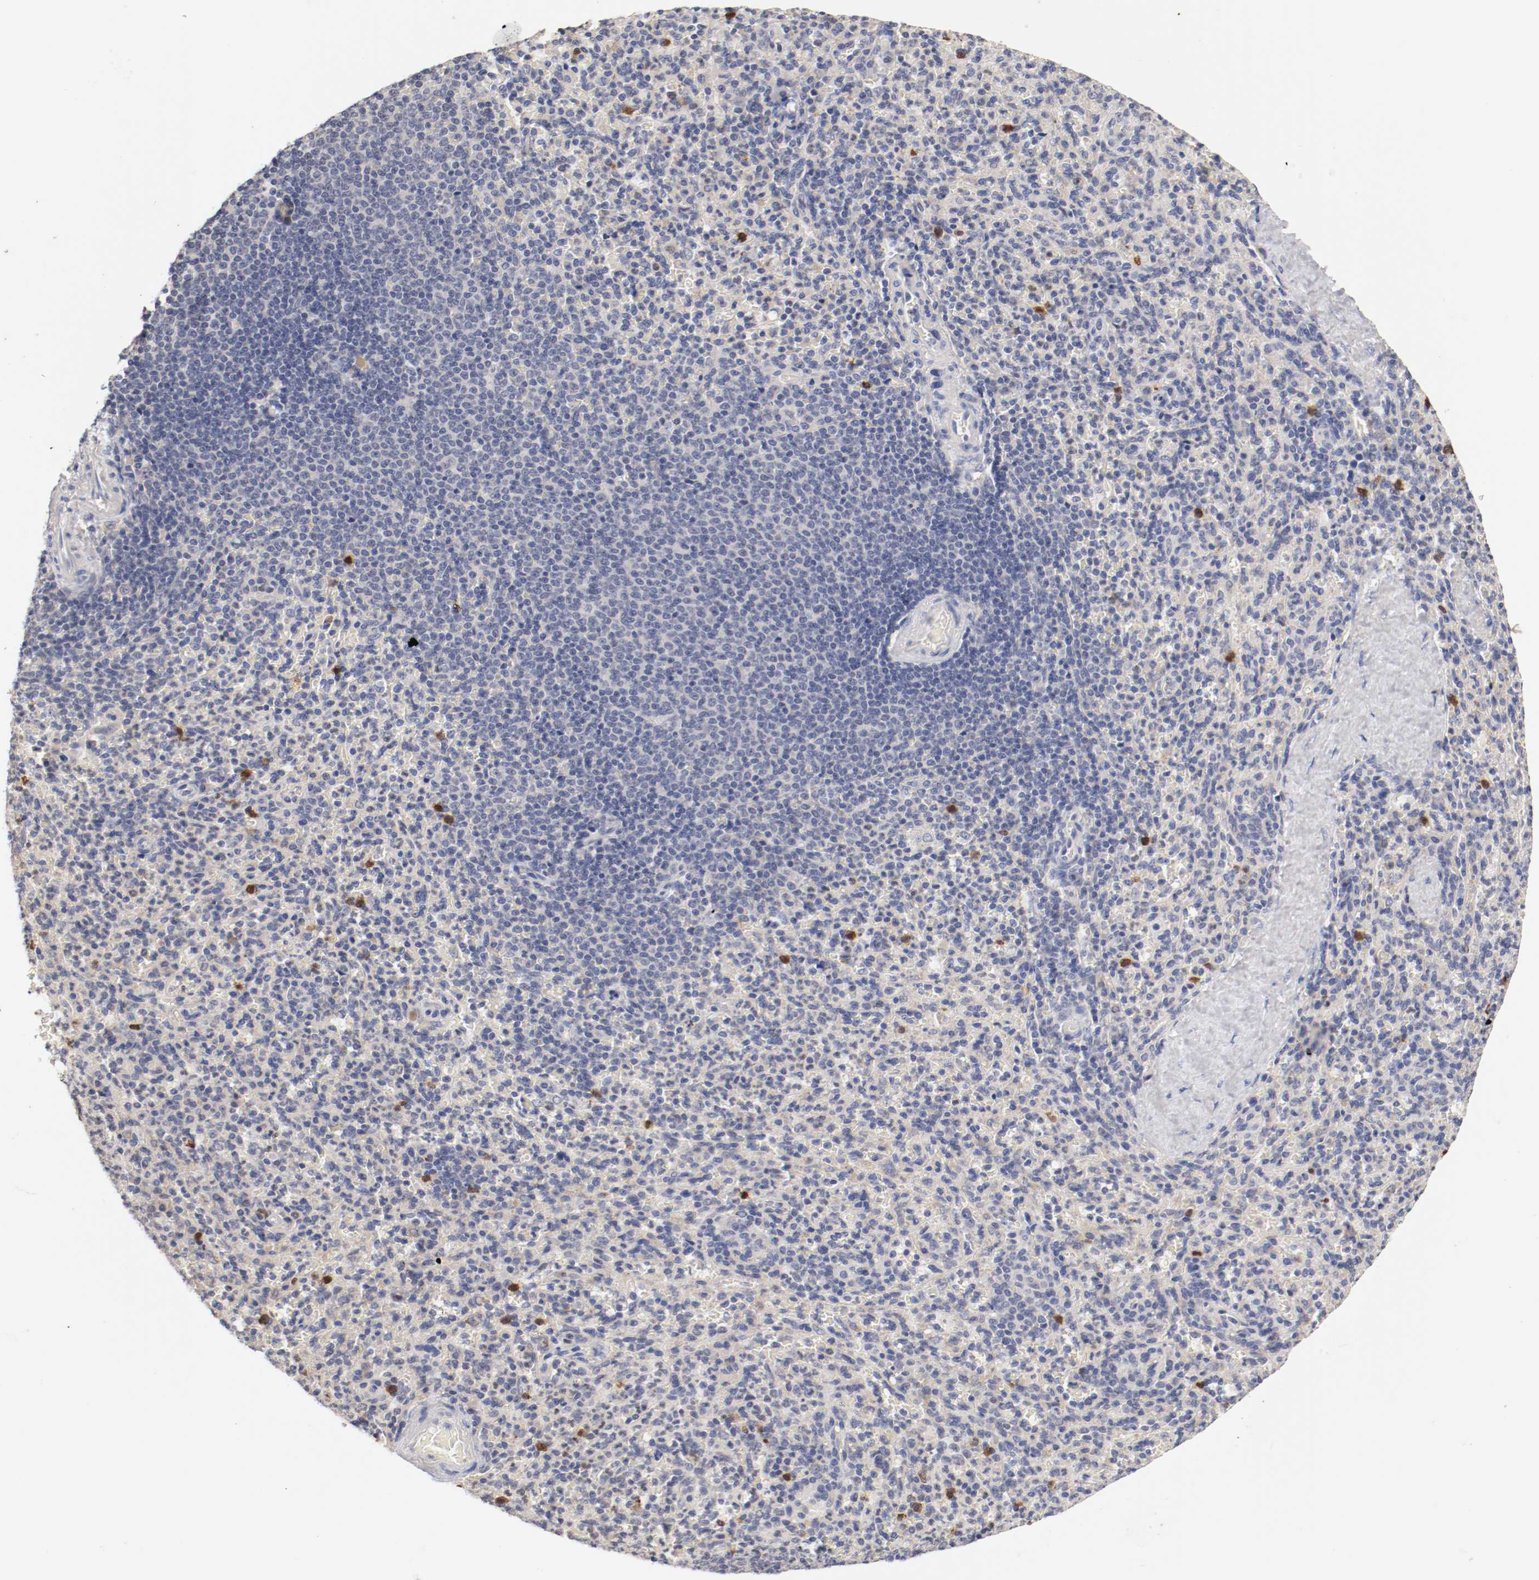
{"staining": {"intensity": "strong", "quantity": "<25%", "location": "cytoplasmic/membranous"}, "tissue": "spleen", "cell_type": "Cells in red pulp", "image_type": "normal", "snomed": [{"axis": "morphology", "description": "Normal tissue, NOS"}, {"axis": "topography", "description": "Spleen"}], "caption": "The photomicrograph shows immunohistochemical staining of normal spleen. There is strong cytoplasmic/membranous positivity is identified in about <25% of cells in red pulp. The staining is performed using DAB (3,3'-diaminobenzidine) brown chromogen to label protein expression. The nuclei are counter-stained blue using hematoxylin.", "gene": "CEBPE", "patient": {"sex": "male", "age": 36}}